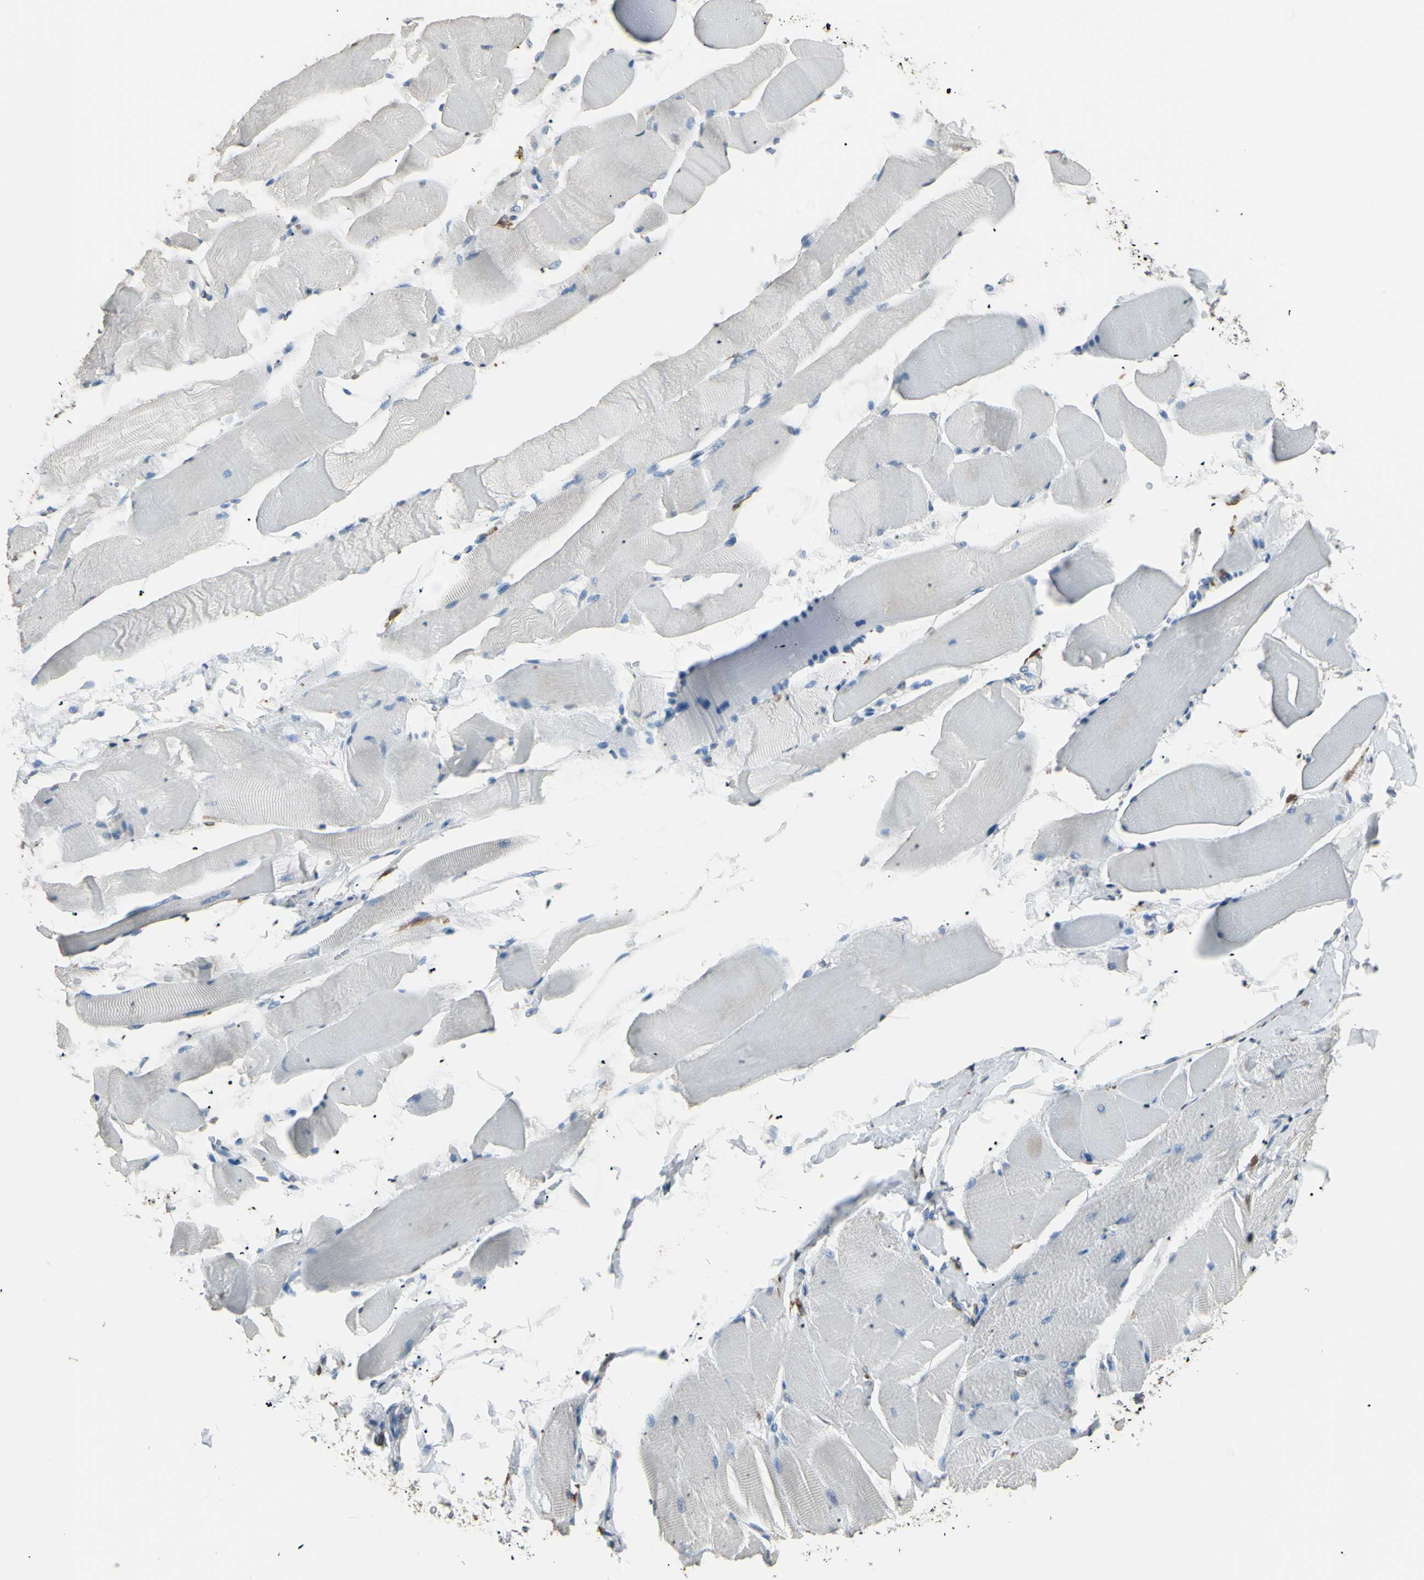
{"staining": {"intensity": "negative", "quantity": "none", "location": "none"}, "tissue": "skeletal muscle", "cell_type": "Myocytes", "image_type": "normal", "snomed": [{"axis": "morphology", "description": "Normal tissue, NOS"}, {"axis": "topography", "description": "Skeletal muscle"}, {"axis": "topography", "description": "Peripheral nerve tissue"}], "caption": "Skeletal muscle was stained to show a protein in brown. There is no significant positivity in myocytes. (IHC, brightfield microscopy, high magnification).", "gene": "PSTPIP1", "patient": {"sex": "female", "age": 84}}